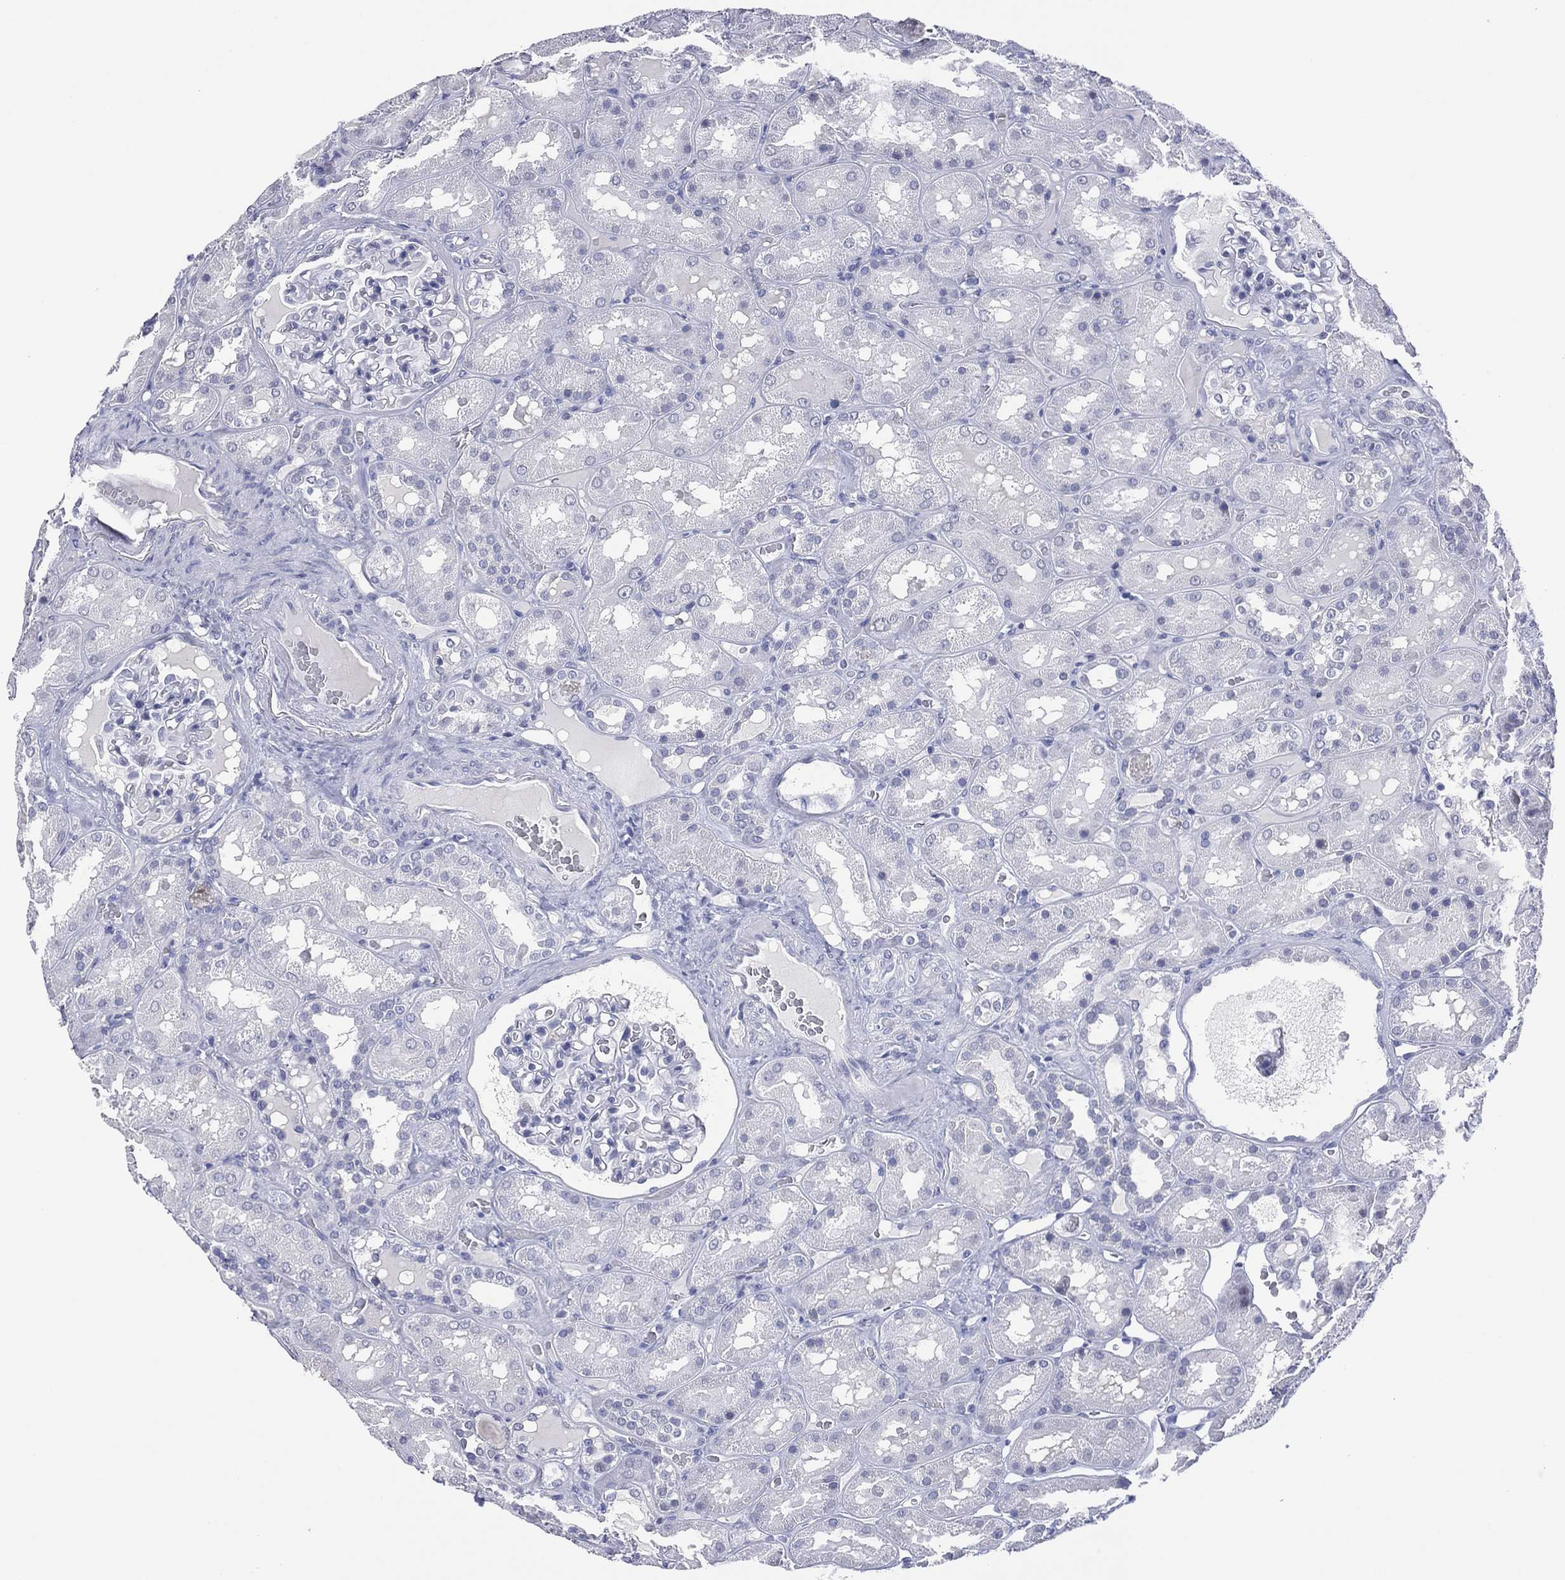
{"staining": {"intensity": "negative", "quantity": "none", "location": "none"}, "tissue": "kidney", "cell_type": "Cells in glomeruli", "image_type": "normal", "snomed": [{"axis": "morphology", "description": "Normal tissue, NOS"}, {"axis": "topography", "description": "Kidney"}], "caption": "A histopathology image of human kidney is negative for staining in cells in glomeruli. (DAB (3,3'-diaminobenzidine) IHC with hematoxylin counter stain).", "gene": "UTF1", "patient": {"sex": "male", "age": 73}}